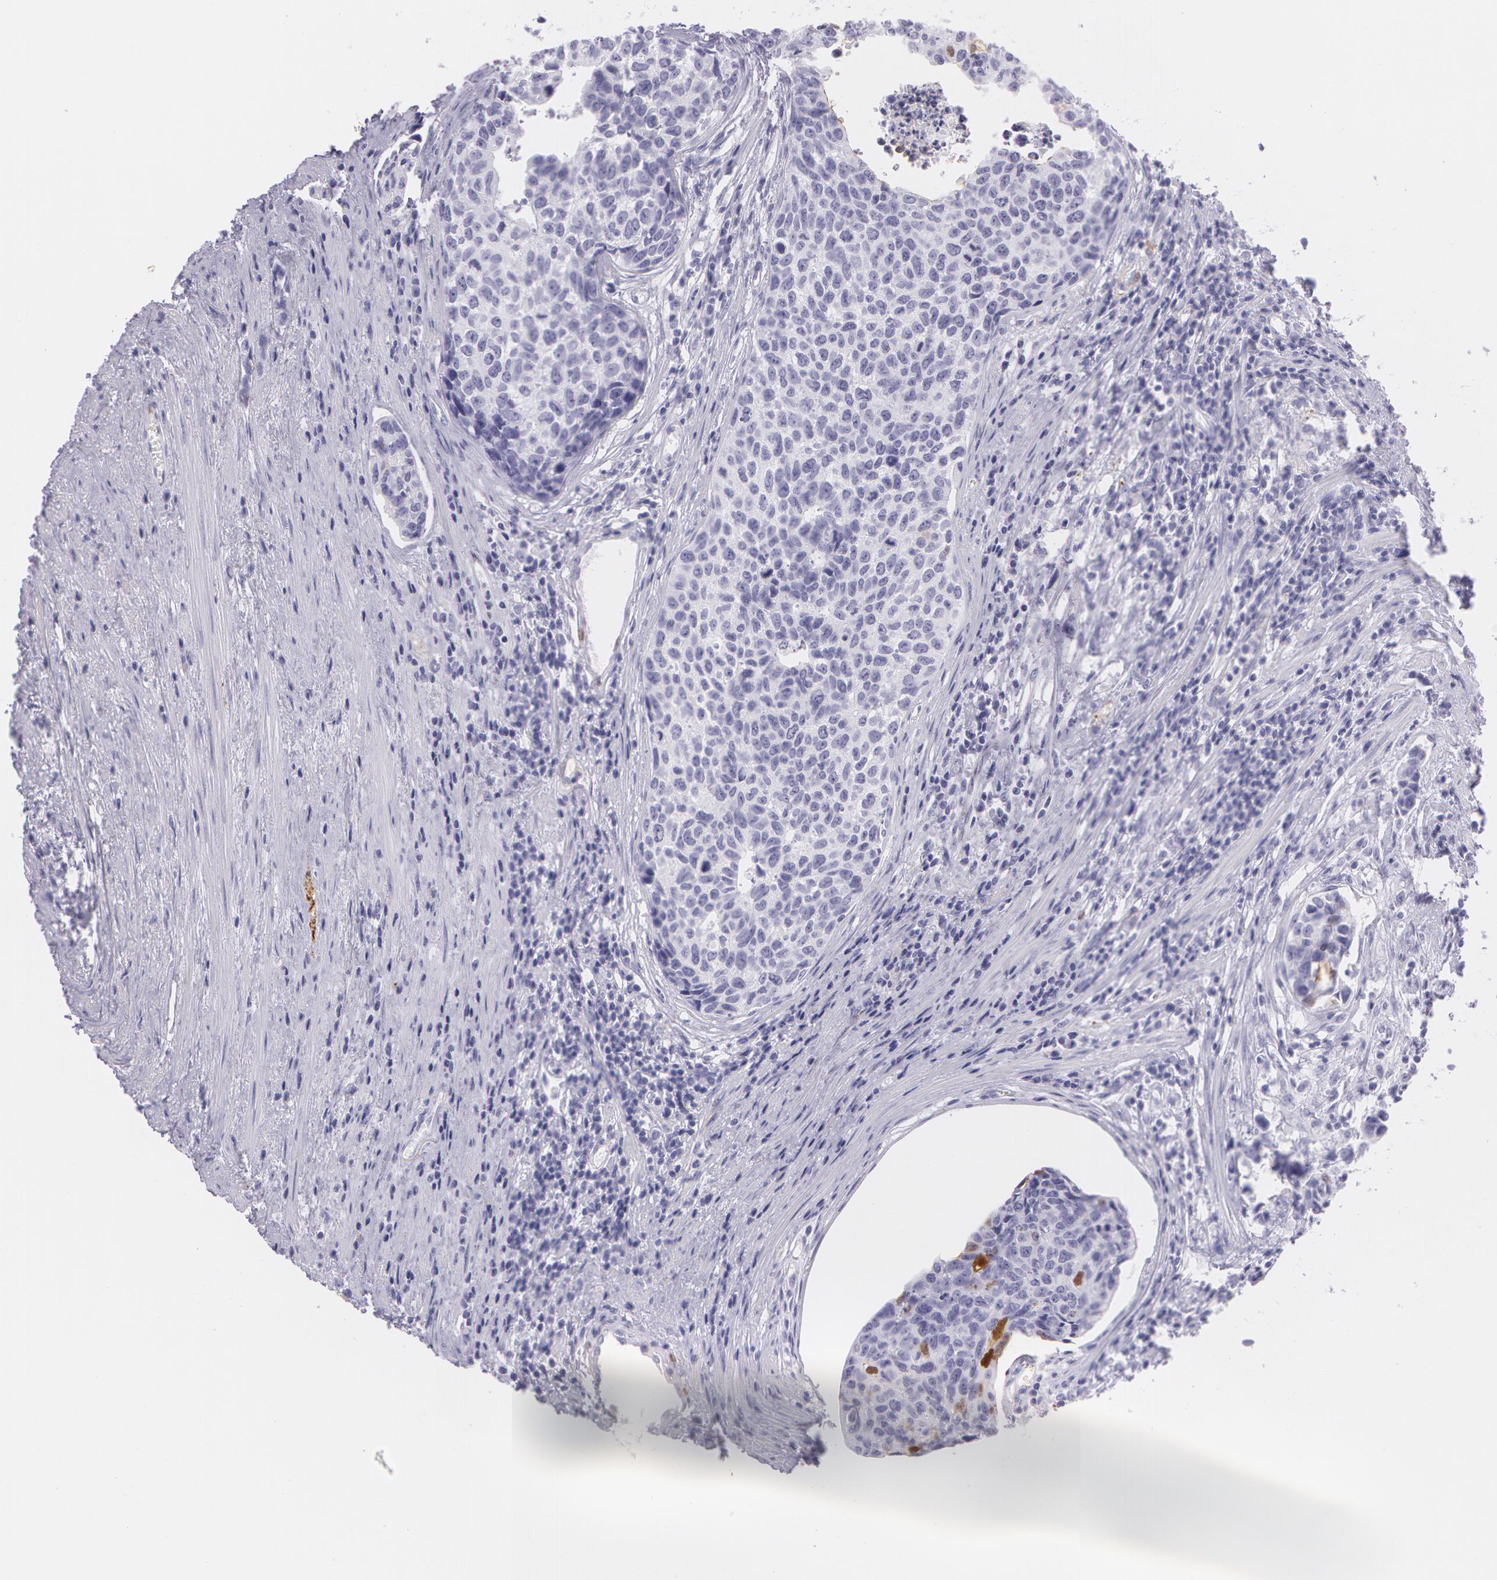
{"staining": {"intensity": "moderate", "quantity": "<25%", "location": "cytoplasmic/membranous,nuclear"}, "tissue": "urothelial cancer", "cell_type": "Tumor cells", "image_type": "cancer", "snomed": [{"axis": "morphology", "description": "Urothelial carcinoma, High grade"}, {"axis": "topography", "description": "Urinary bladder"}], "caption": "A micrograph of human urothelial carcinoma (high-grade) stained for a protein displays moderate cytoplasmic/membranous and nuclear brown staining in tumor cells. The staining was performed using DAB to visualize the protein expression in brown, while the nuclei were stained in blue with hematoxylin (Magnification: 20x).", "gene": "SNCG", "patient": {"sex": "male", "age": 81}}